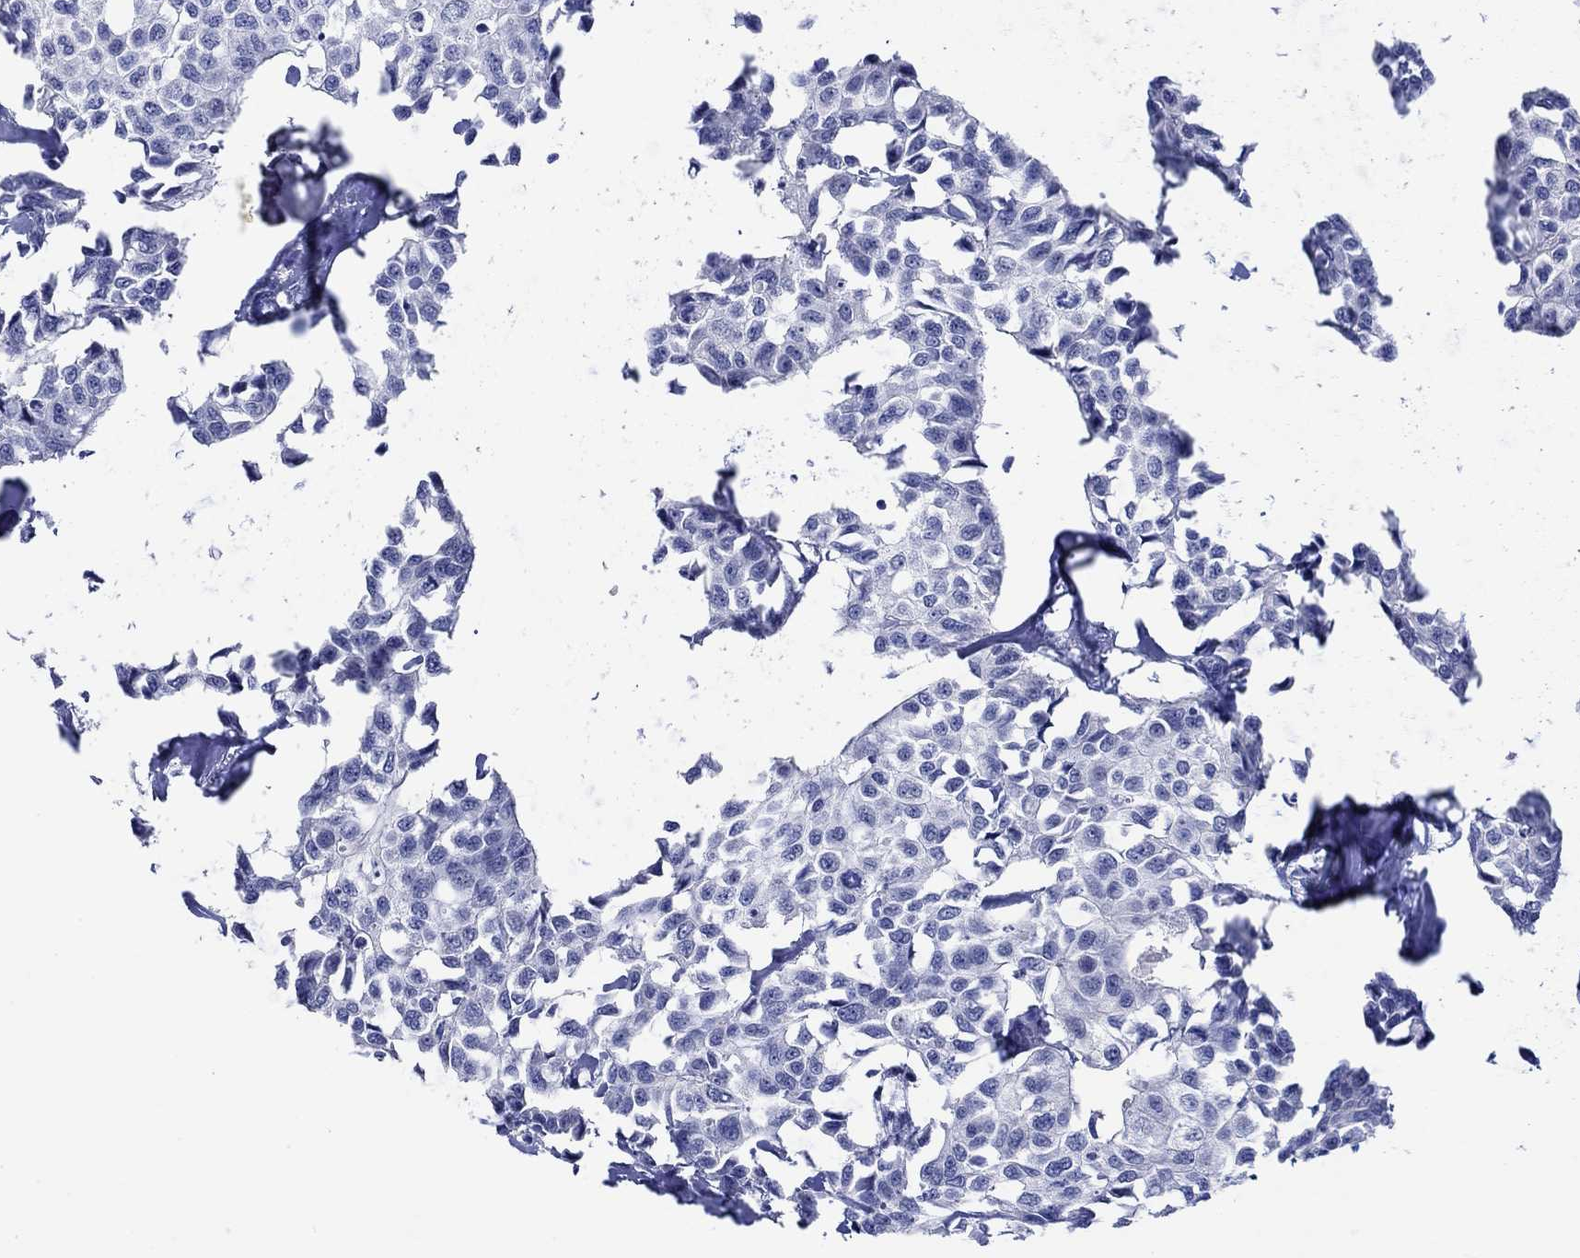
{"staining": {"intensity": "negative", "quantity": "none", "location": "none"}, "tissue": "breast cancer", "cell_type": "Tumor cells", "image_type": "cancer", "snomed": [{"axis": "morphology", "description": "Duct carcinoma"}, {"axis": "topography", "description": "Breast"}], "caption": "This is a histopathology image of IHC staining of breast cancer (invasive ductal carcinoma), which shows no expression in tumor cells. (Brightfield microscopy of DAB IHC at high magnification).", "gene": "KLHL35", "patient": {"sex": "female", "age": 80}}